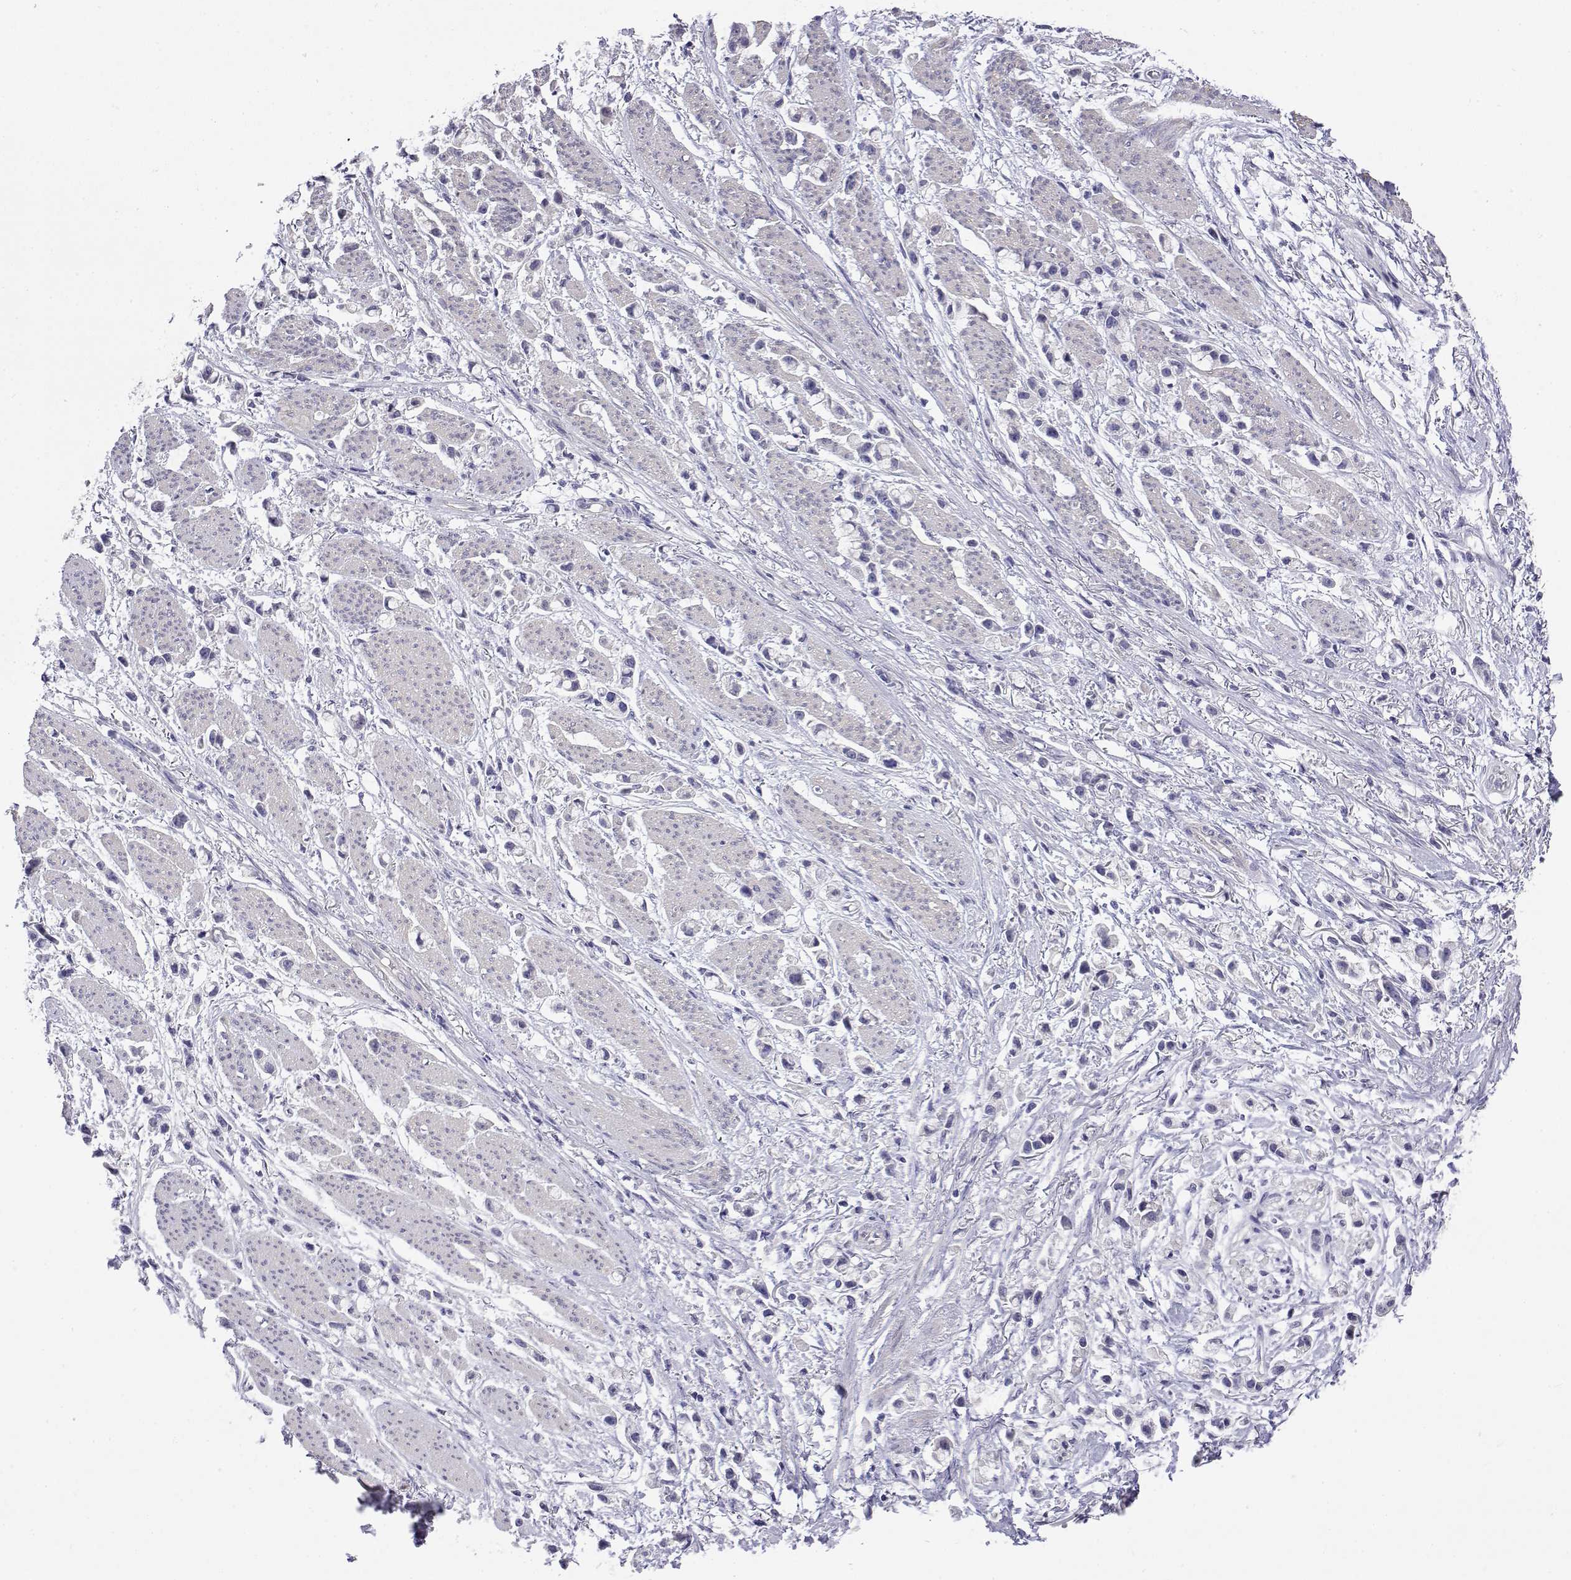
{"staining": {"intensity": "negative", "quantity": "none", "location": "none"}, "tissue": "stomach cancer", "cell_type": "Tumor cells", "image_type": "cancer", "snomed": [{"axis": "morphology", "description": "Adenocarcinoma, NOS"}, {"axis": "topography", "description": "Stomach"}], "caption": "Tumor cells are negative for brown protein staining in stomach cancer (adenocarcinoma).", "gene": "LY6D", "patient": {"sex": "female", "age": 81}}